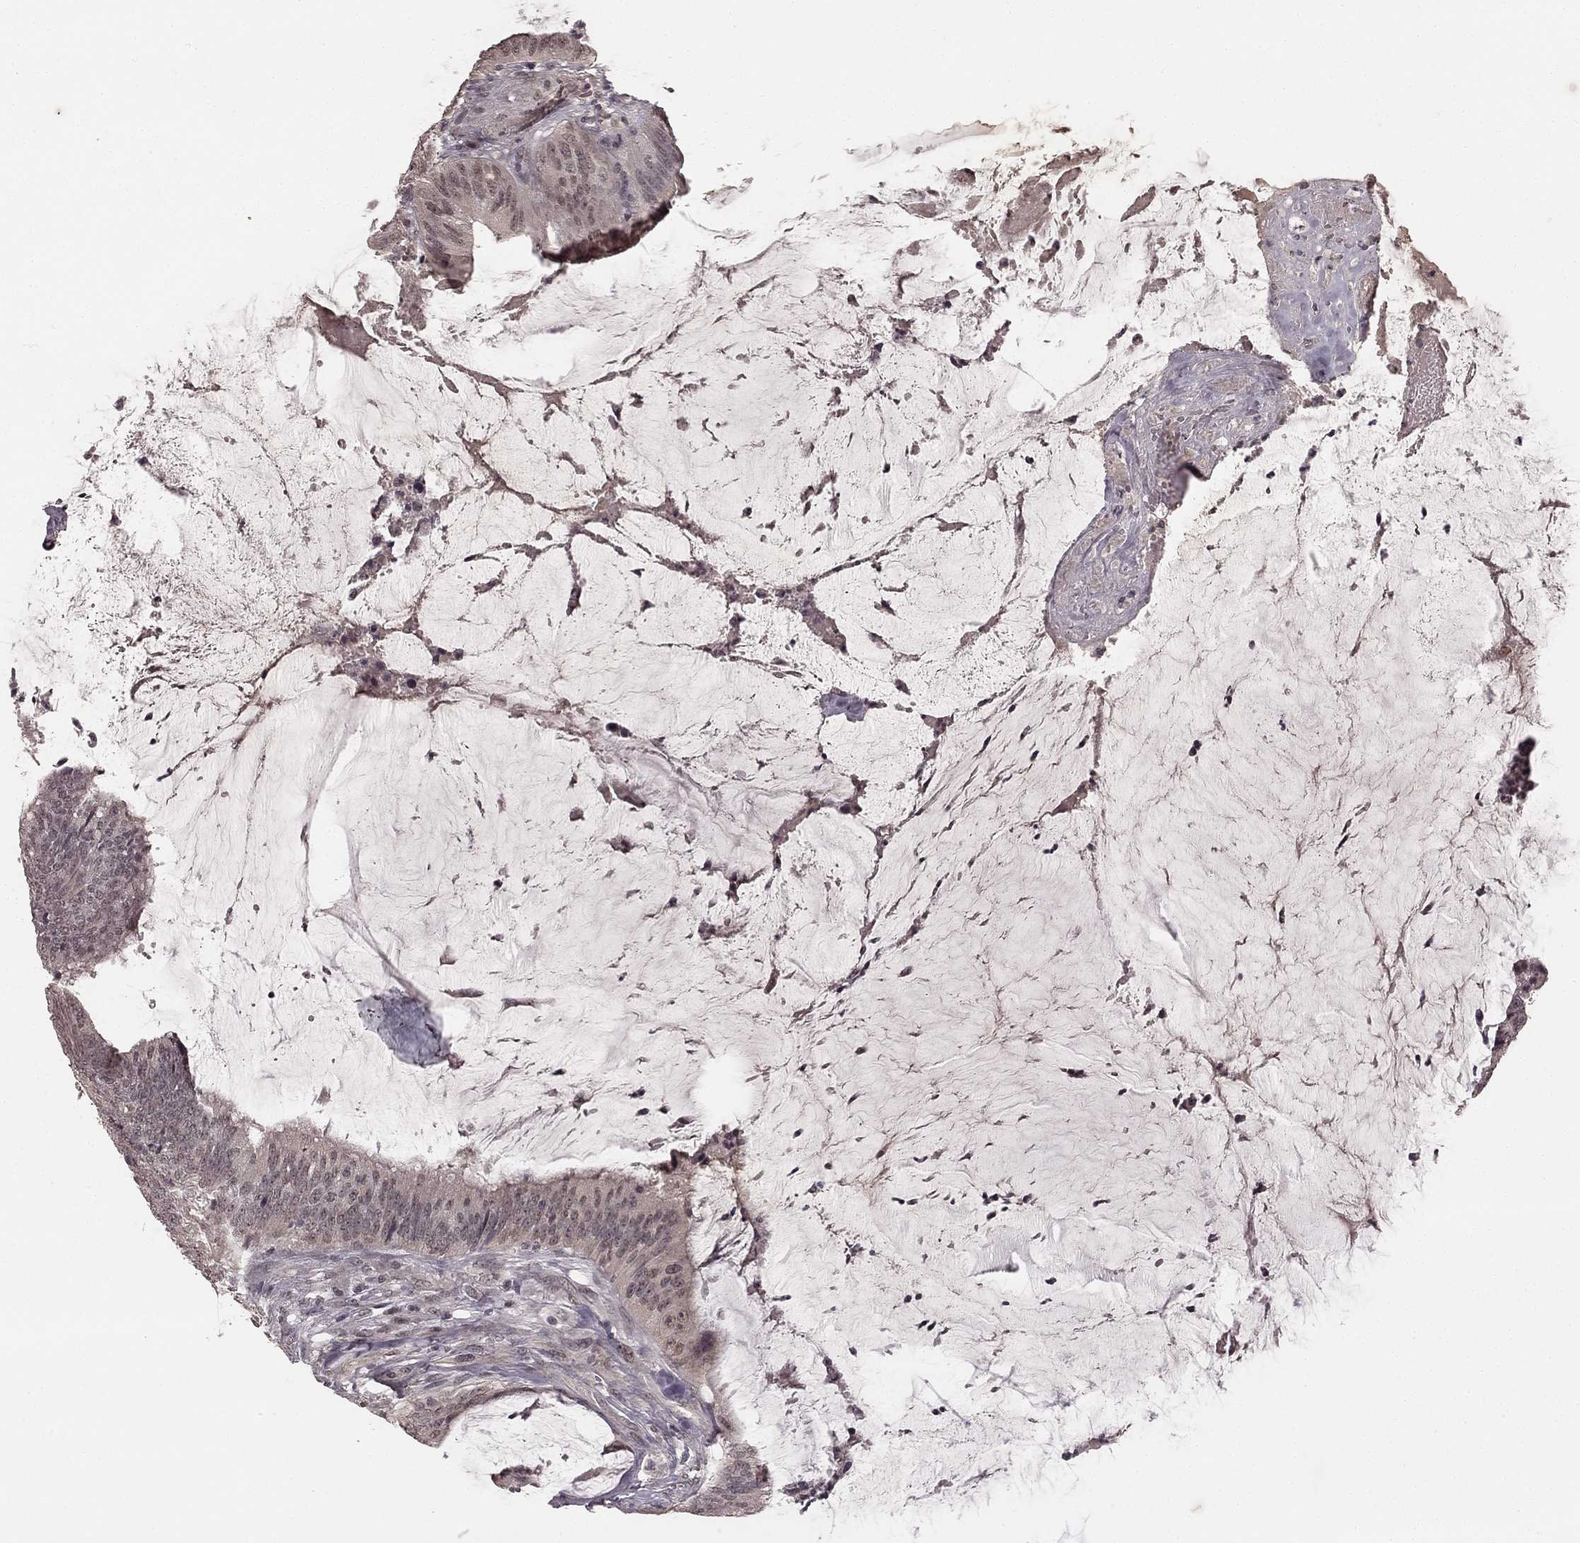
{"staining": {"intensity": "weak", "quantity": "25%-75%", "location": "nuclear"}, "tissue": "colorectal cancer", "cell_type": "Tumor cells", "image_type": "cancer", "snomed": [{"axis": "morphology", "description": "Adenocarcinoma, NOS"}, {"axis": "topography", "description": "Colon"}], "caption": "Colorectal adenocarcinoma tissue demonstrates weak nuclear staining in approximately 25%-75% of tumor cells (Stains: DAB (3,3'-diaminobenzidine) in brown, nuclei in blue, Microscopy: brightfield microscopy at high magnification).", "gene": "HCN4", "patient": {"sex": "female", "age": 43}}